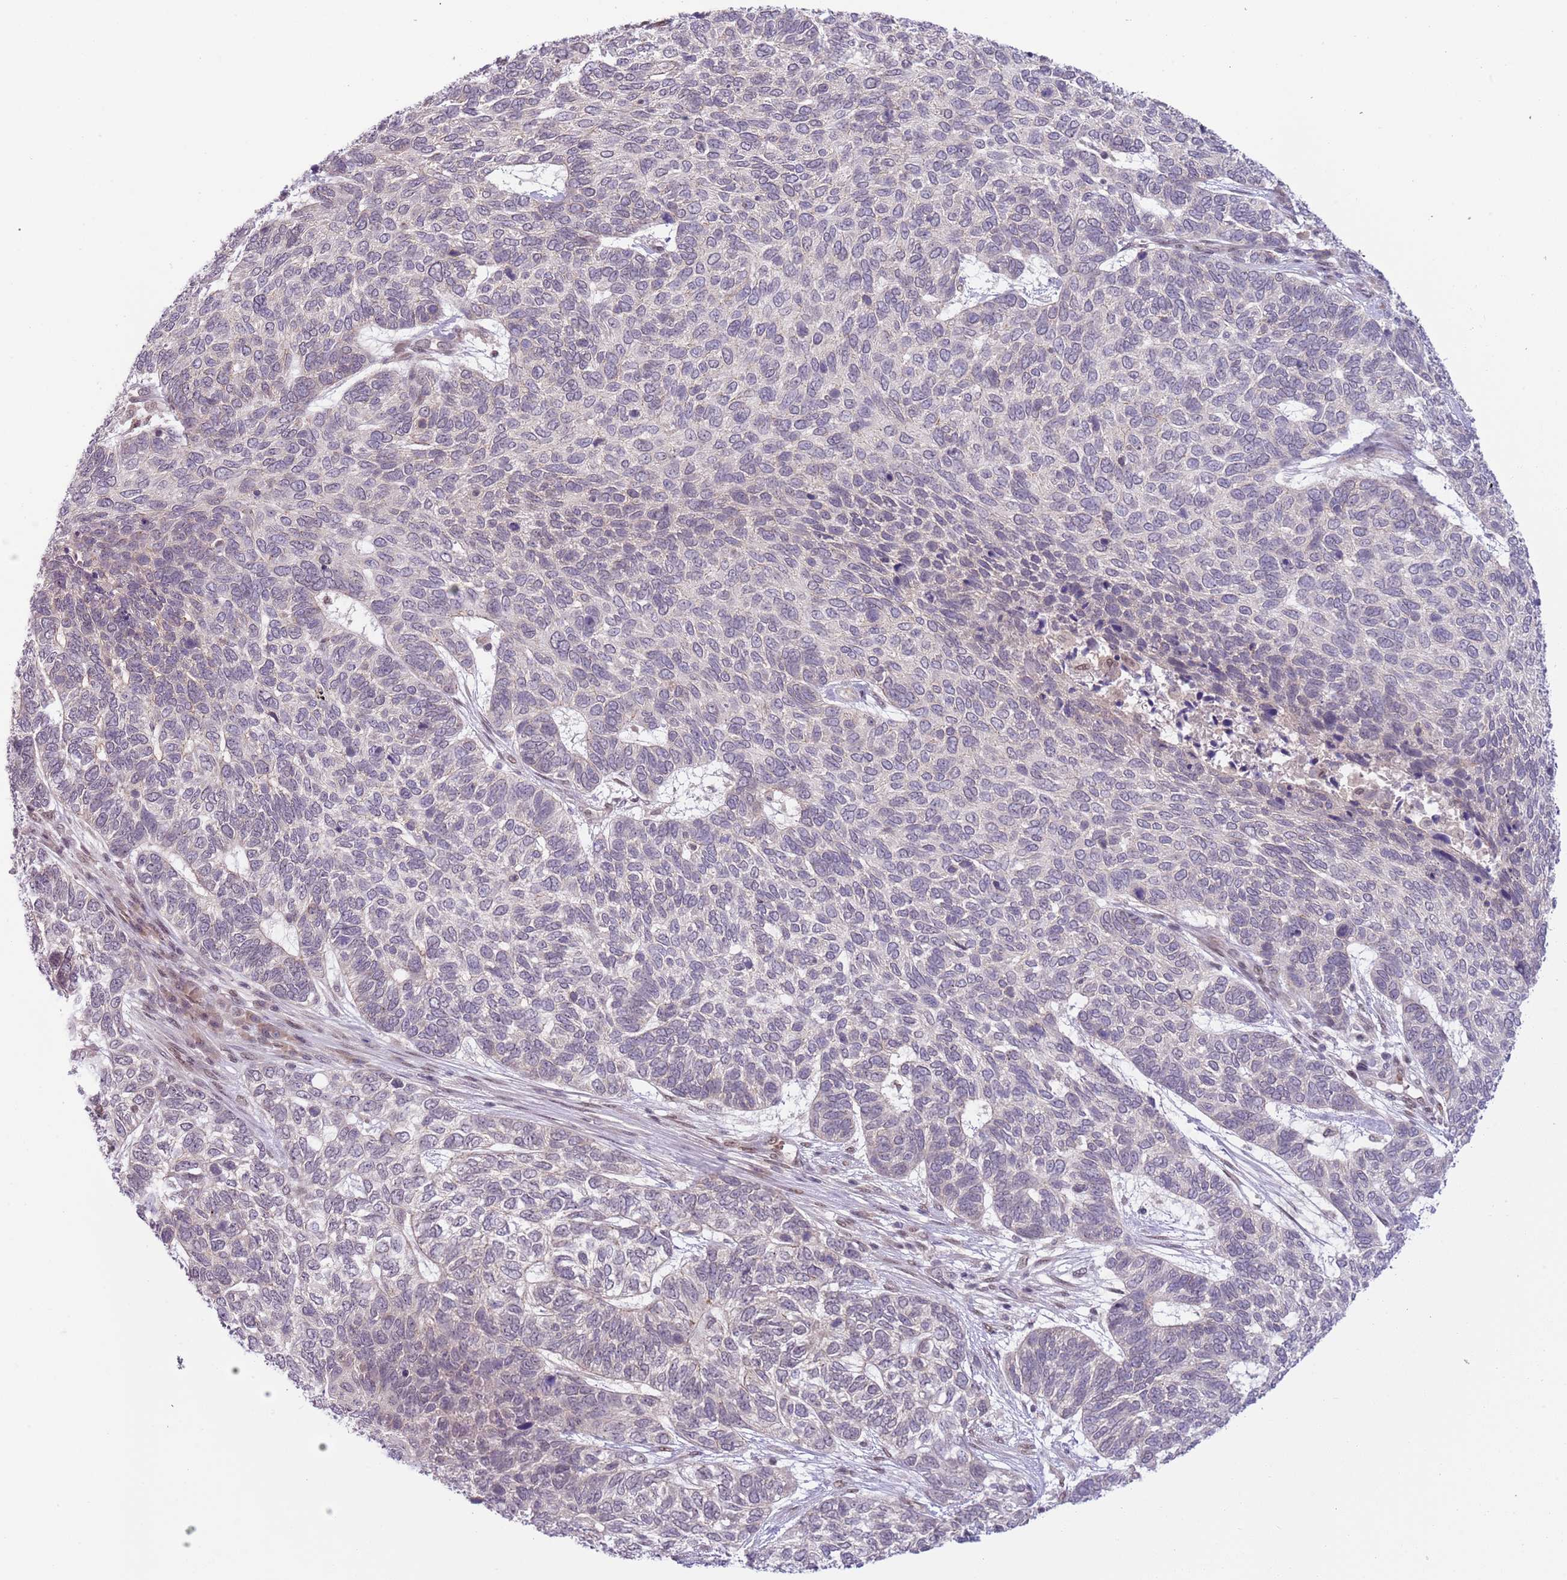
{"staining": {"intensity": "negative", "quantity": "none", "location": "none"}, "tissue": "skin cancer", "cell_type": "Tumor cells", "image_type": "cancer", "snomed": [{"axis": "morphology", "description": "Basal cell carcinoma"}, {"axis": "topography", "description": "Skin"}], "caption": "This image is of skin cancer (basal cell carcinoma) stained with IHC to label a protein in brown with the nuclei are counter-stained blue. There is no positivity in tumor cells. (DAB immunohistochemistry visualized using brightfield microscopy, high magnification).", "gene": "TM2D1", "patient": {"sex": "female", "age": 65}}